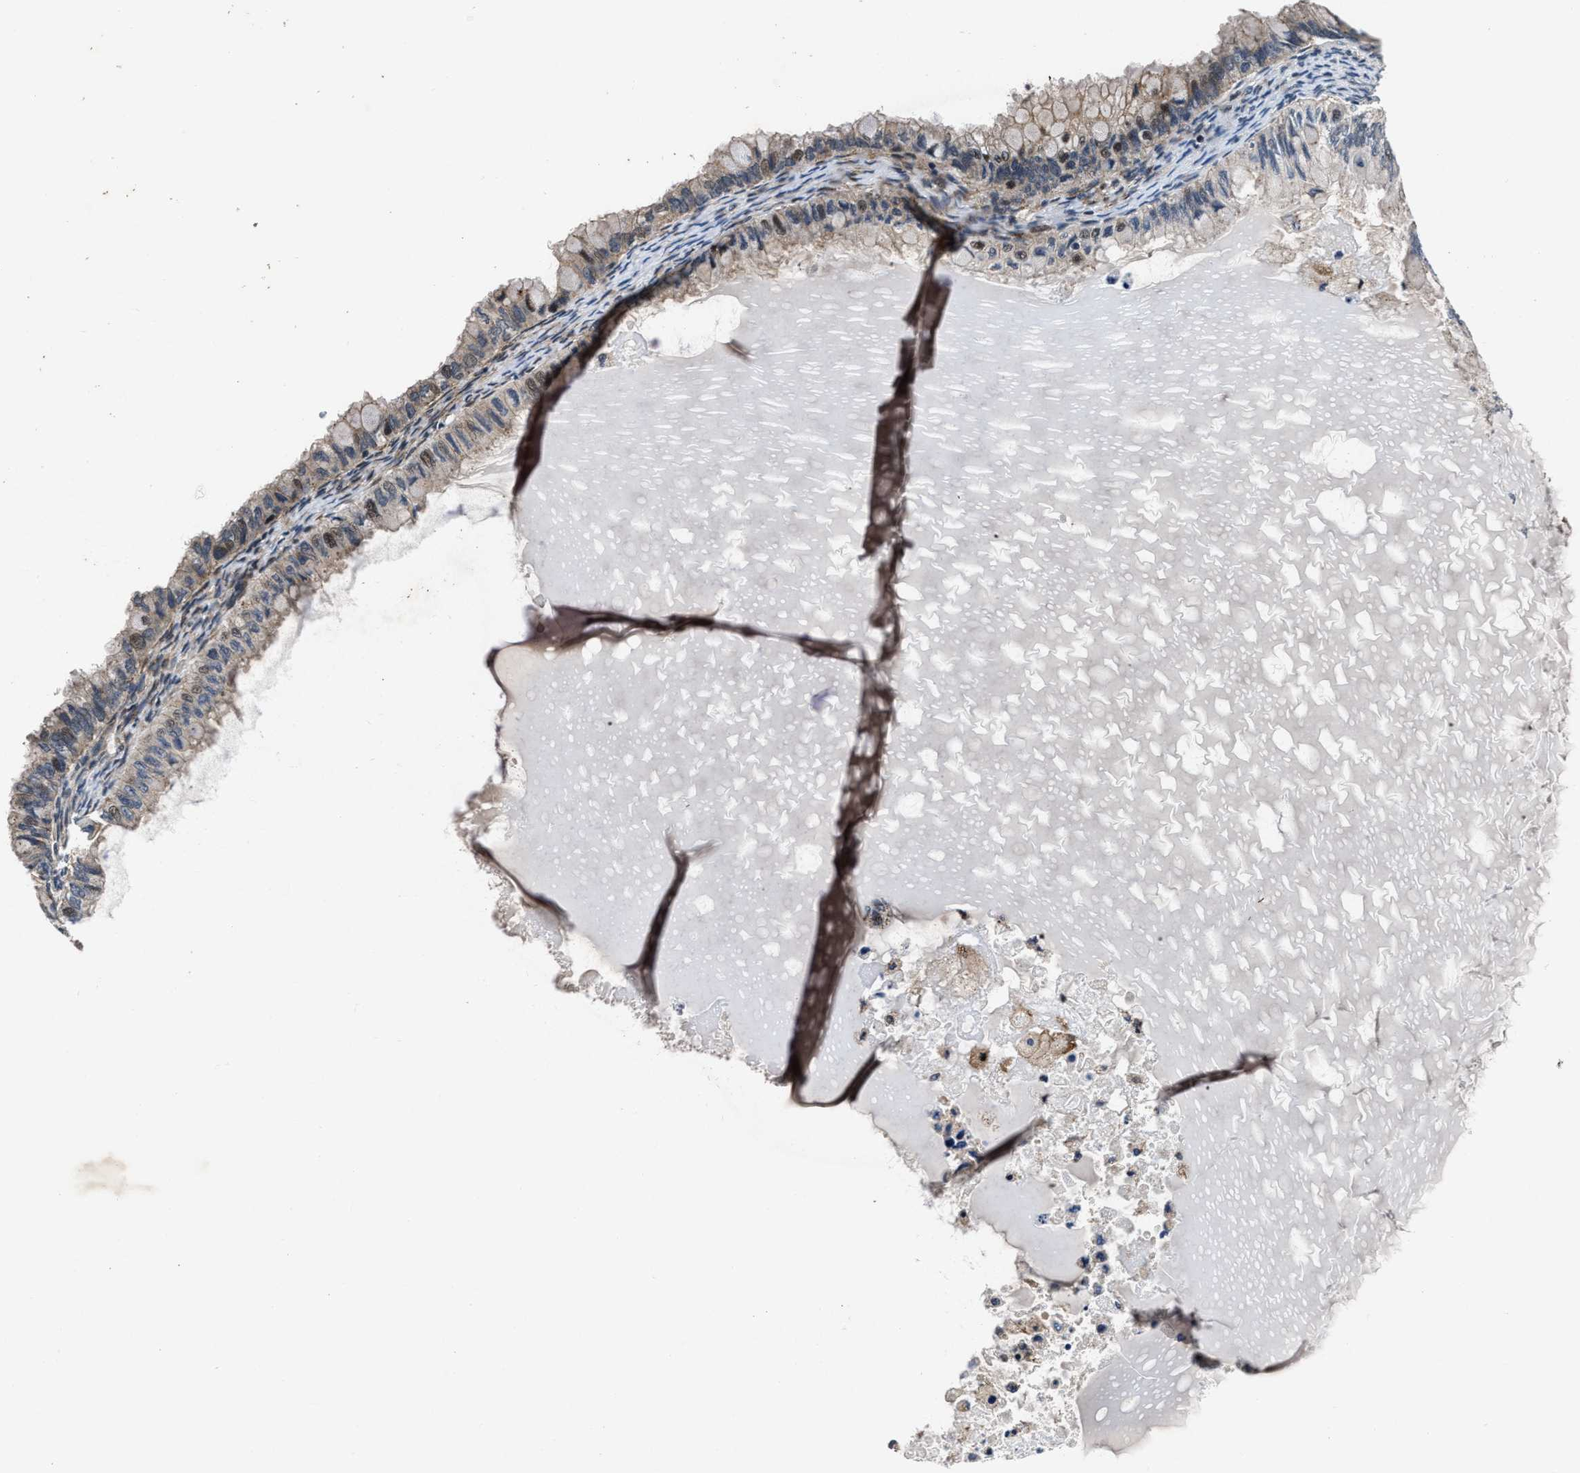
{"staining": {"intensity": "weak", "quantity": "25%-75%", "location": "cytoplasmic/membranous"}, "tissue": "ovarian cancer", "cell_type": "Tumor cells", "image_type": "cancer", "snomed": [{"axis": "morphology", "description": "Cystadenocarcinoma, mucinous, NOS"}, {"axis": "topography", "description": "Ovary"}], "caption": "The micrograph exhibits immunohistochemical staining of mucinous cystadenocarcinoma (ovarian). There is weak cytoplasmic/membranous expression is seen in approximately 25%-75% of tumor cells.", "gene": "C2orf66", "patient": {"sex": "female", "age": 80}}